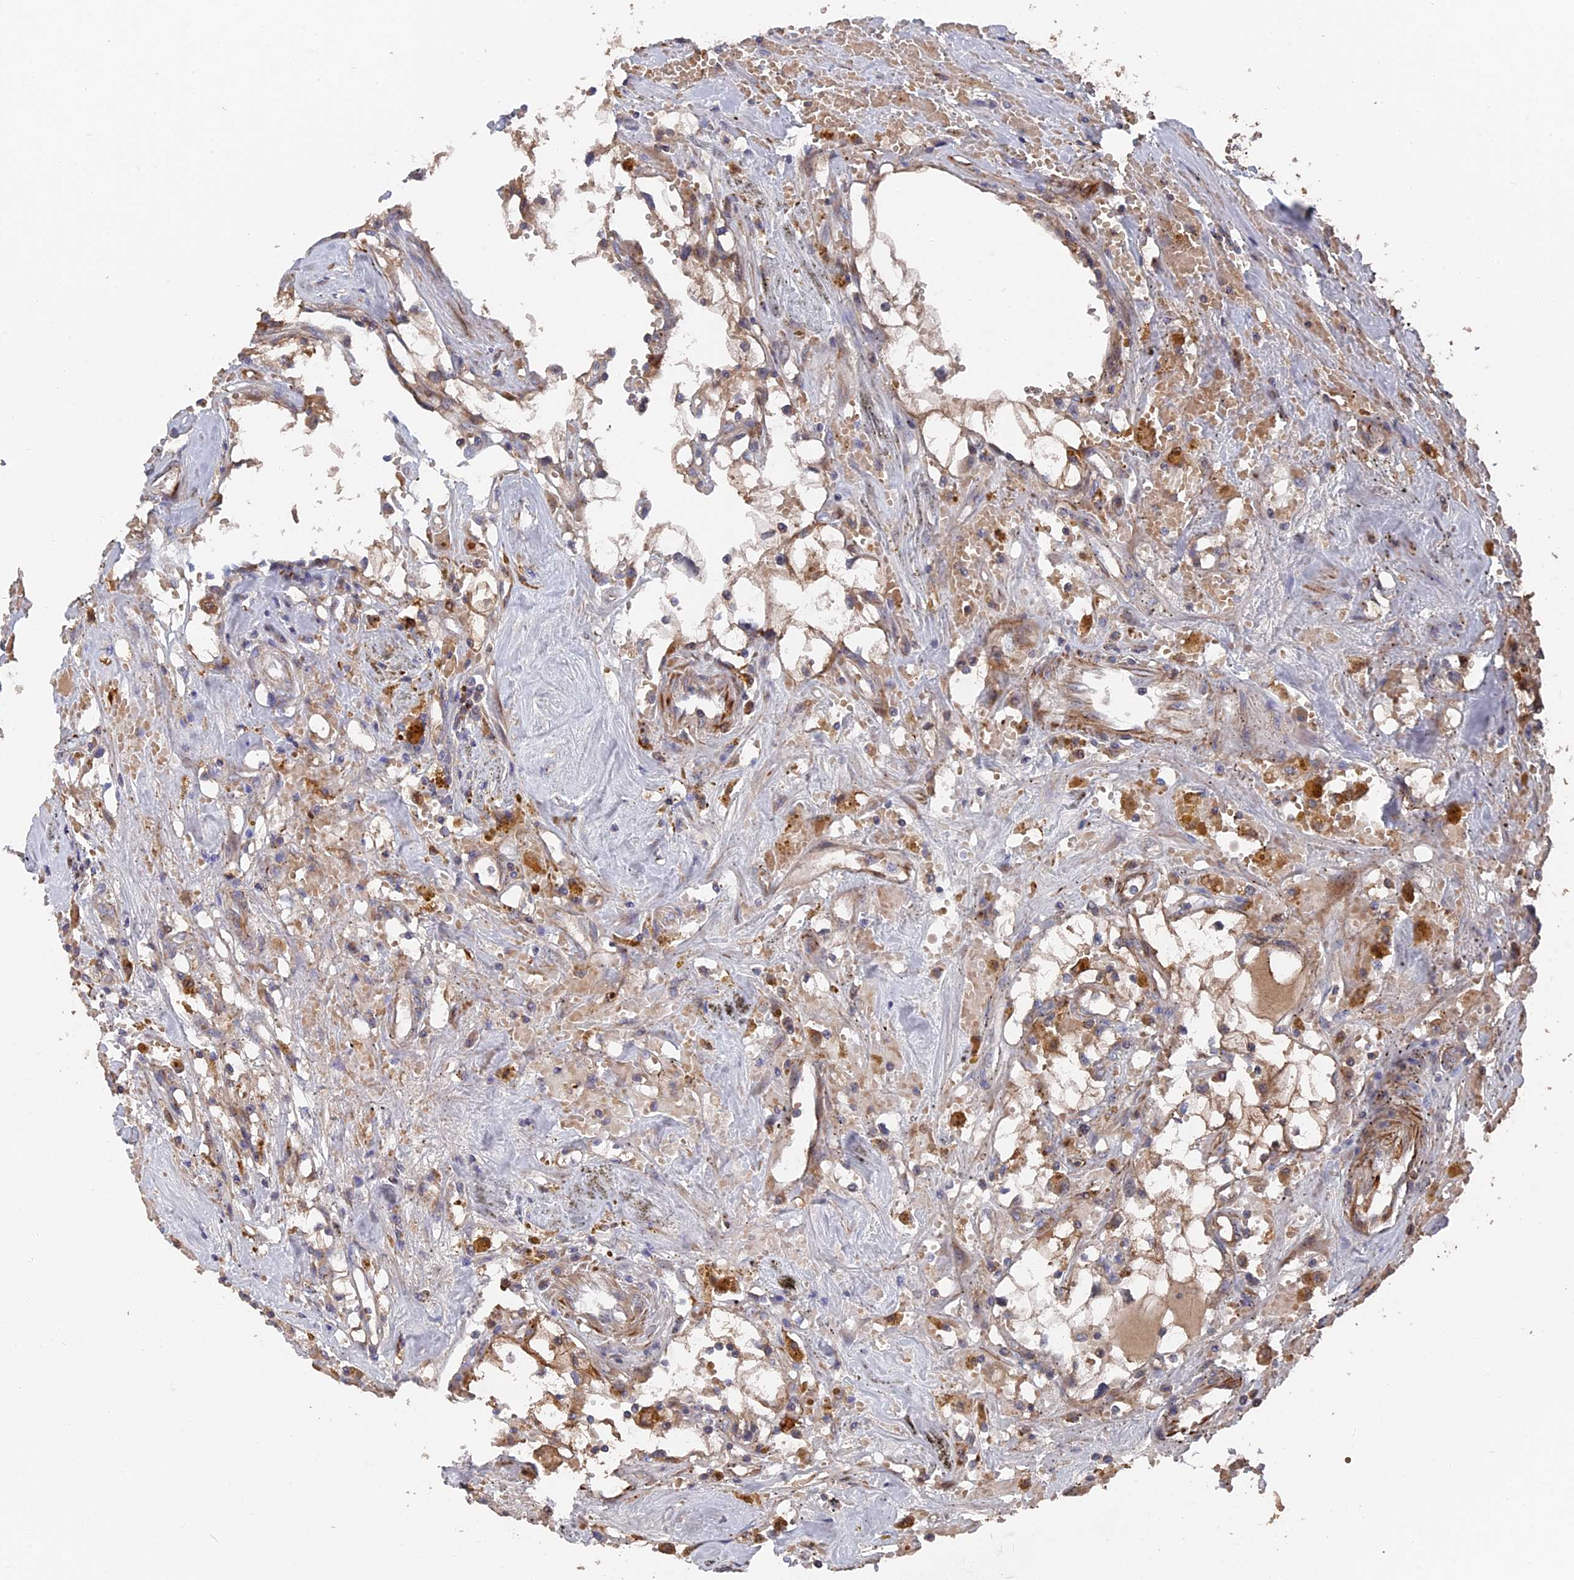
{"staining": {"intensity": "weak", "quantity": ">75%", "location": "cytoplasmic/membranous"}, "tissue": "renal cancer", "cell_type": "Tumor cells", "image_type": "cancer", "snomed": [{"axis": "morphology", "description": "Adenocarcinoma, NOS"}, {"axis": "topography", "description": "Kidney"}], "caption": "Adenocarcinoma (renal) was stained to show a protein in brown. There is low levels of weak cytoplasmic/membranous expression in approximately >75% of tumor cells. Using DAB (3,3'-diaminobenzidine) (brown) and hematoxylin (blue) stains, captured at high magnification using brightfield microscopy.", "gene": "SMG9", "patient": {"sex": "male", "age": 56}}